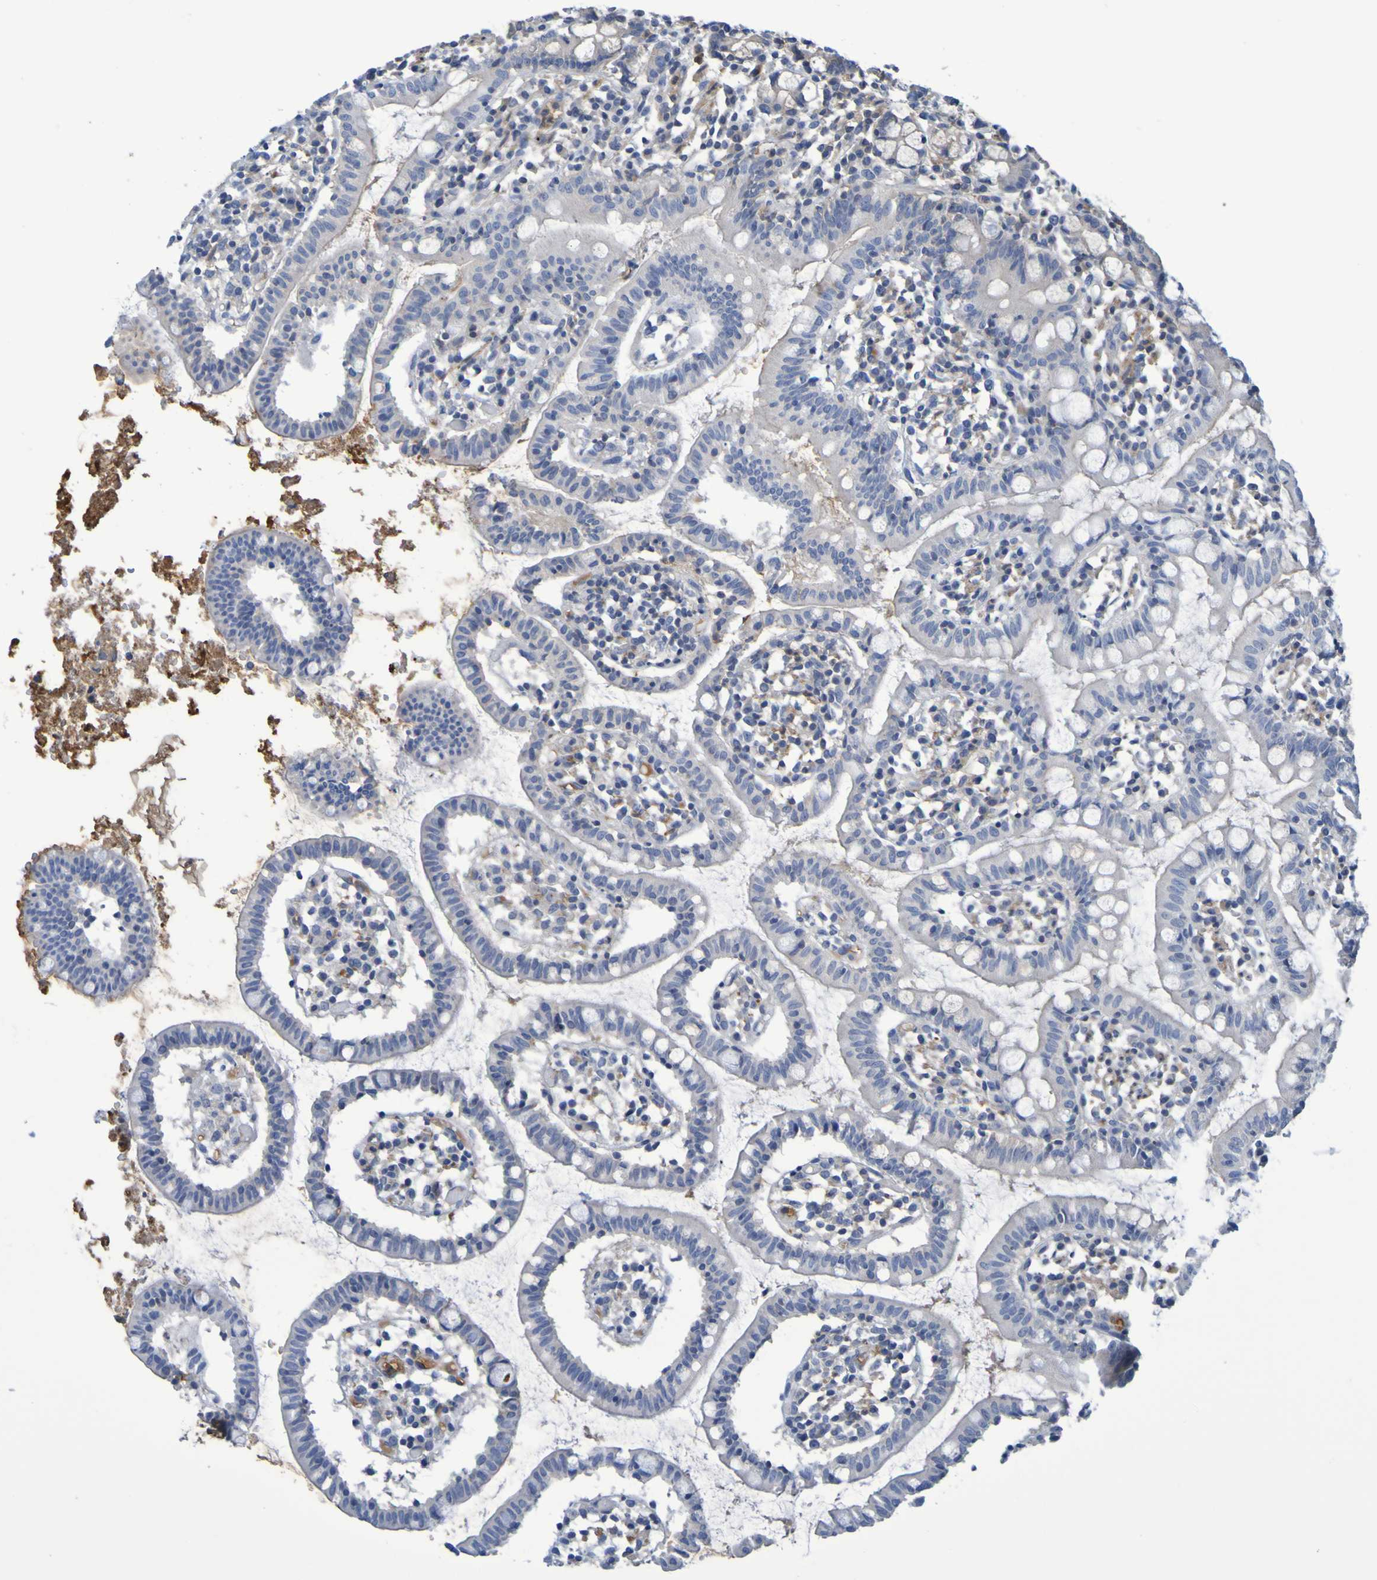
{"staining": {"intensity": "negative", "quantity": "none", "location": "none"}, "tissue": "small intestine", "cell_type": "Glandular cells", "image_type": "normal", "snomed": [{"axis": "morphology", "description": "Normal tissue, NOS"}, {"axis": "morphology", "description": "Cystadenocarcinoma, serous, Metastatic site"}, {"axis": "topography", "description": "Small intestine"}], "caption": "Micrograph shows no significant protein expression in glandular cells of benign small intestine. (DAB immunohistochemistry, high magnification).", "gene": "GAB3", "patient": {"sex": "female", "age": 61}}